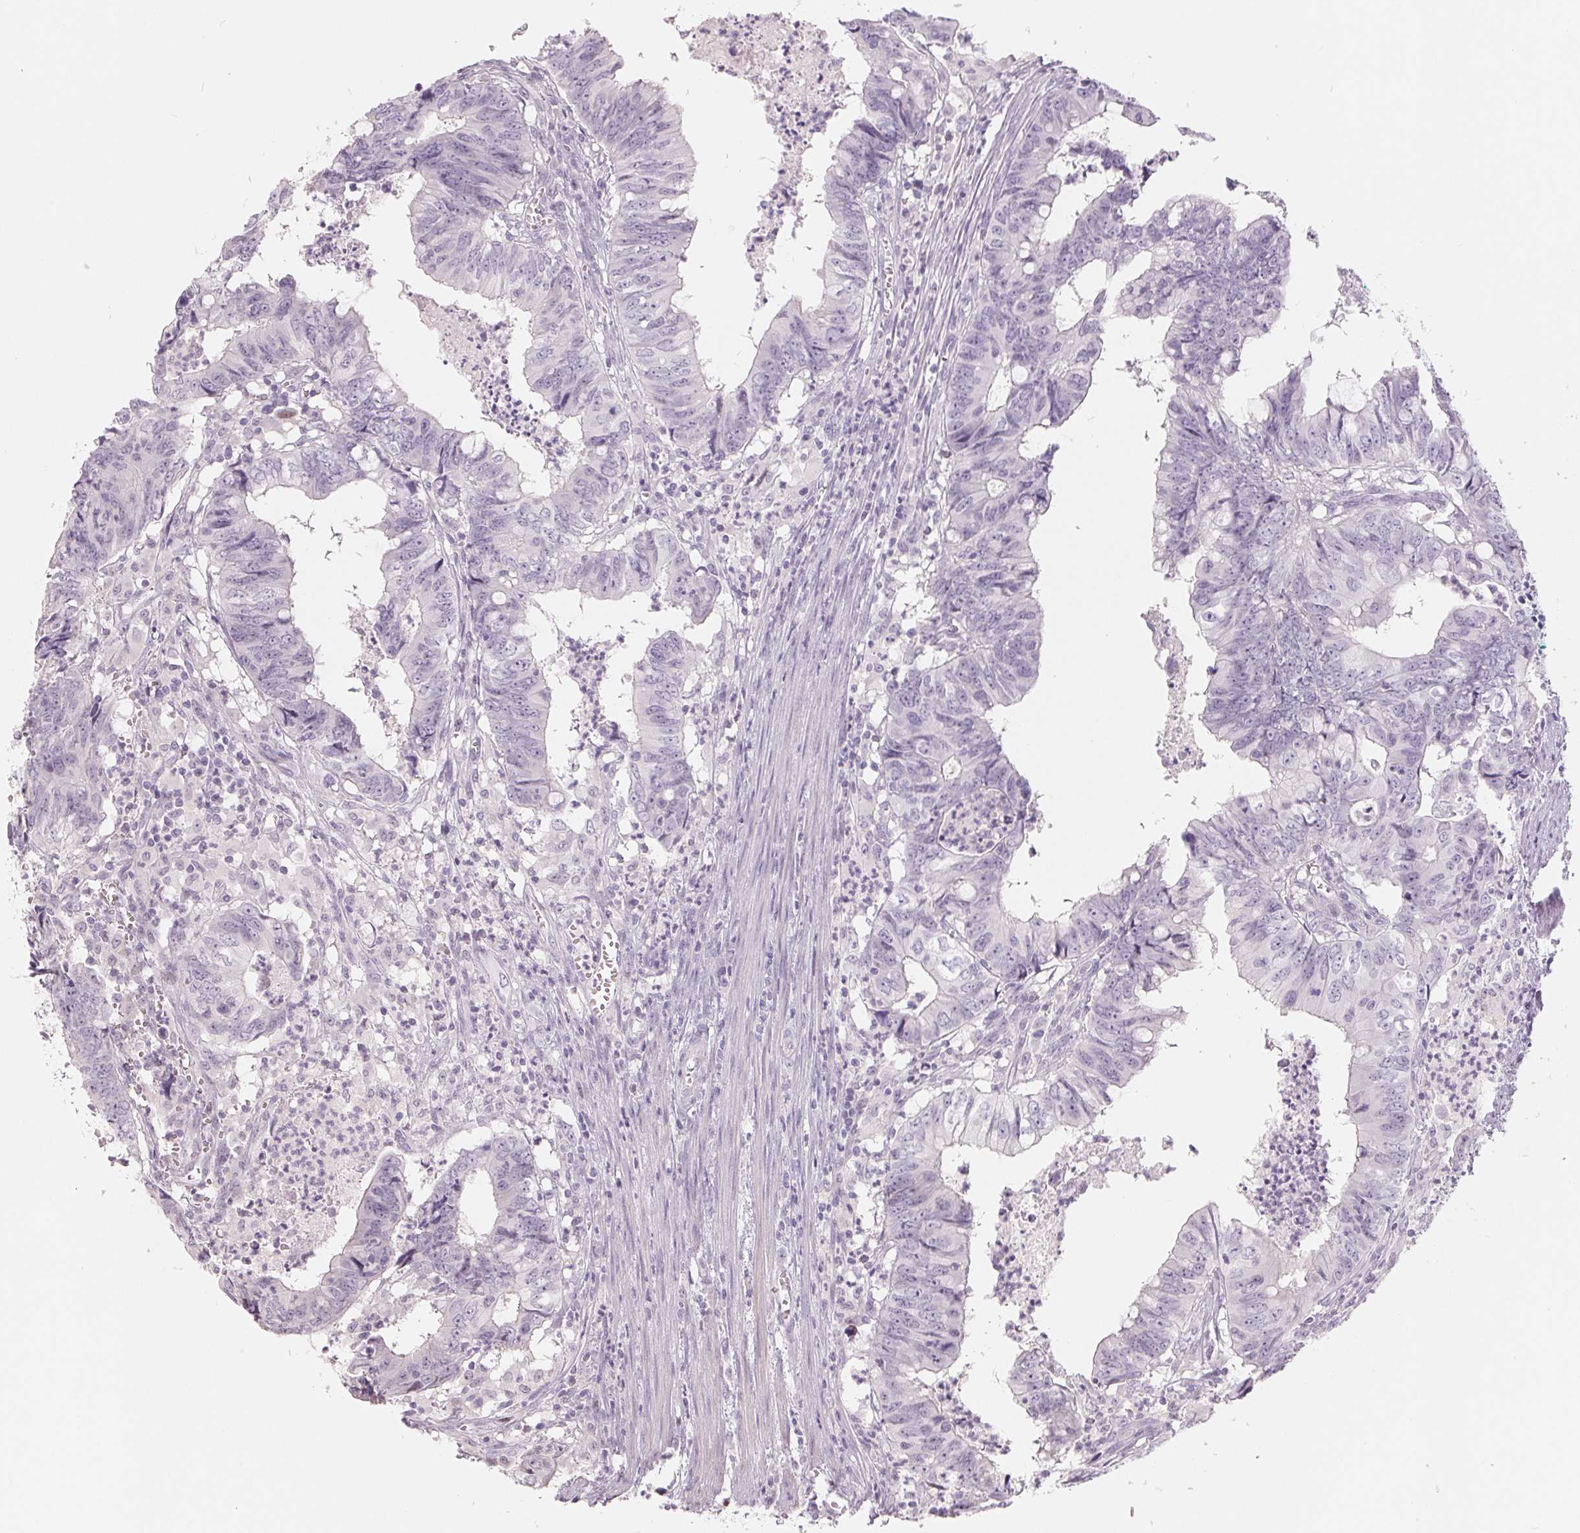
{"staining": {"intensity": "negative", "quantity": "none", "location": "none"}, "tissue": "colorectal cancer", "cell_type": "Tumor cells", "image_type": "cancer", "snomed": [{"axis": "morphology", "description": "Adenocarcinoma, NOS"}, {"axis": "topography", "description": "Colon"}], "caption": "Micrograph shows no protein staining in tumor cells of colorectal cancer (adenocarcinoma) tissue.", "gene": "ZBBX", "patient": {"sex": "female", "age": 82}}